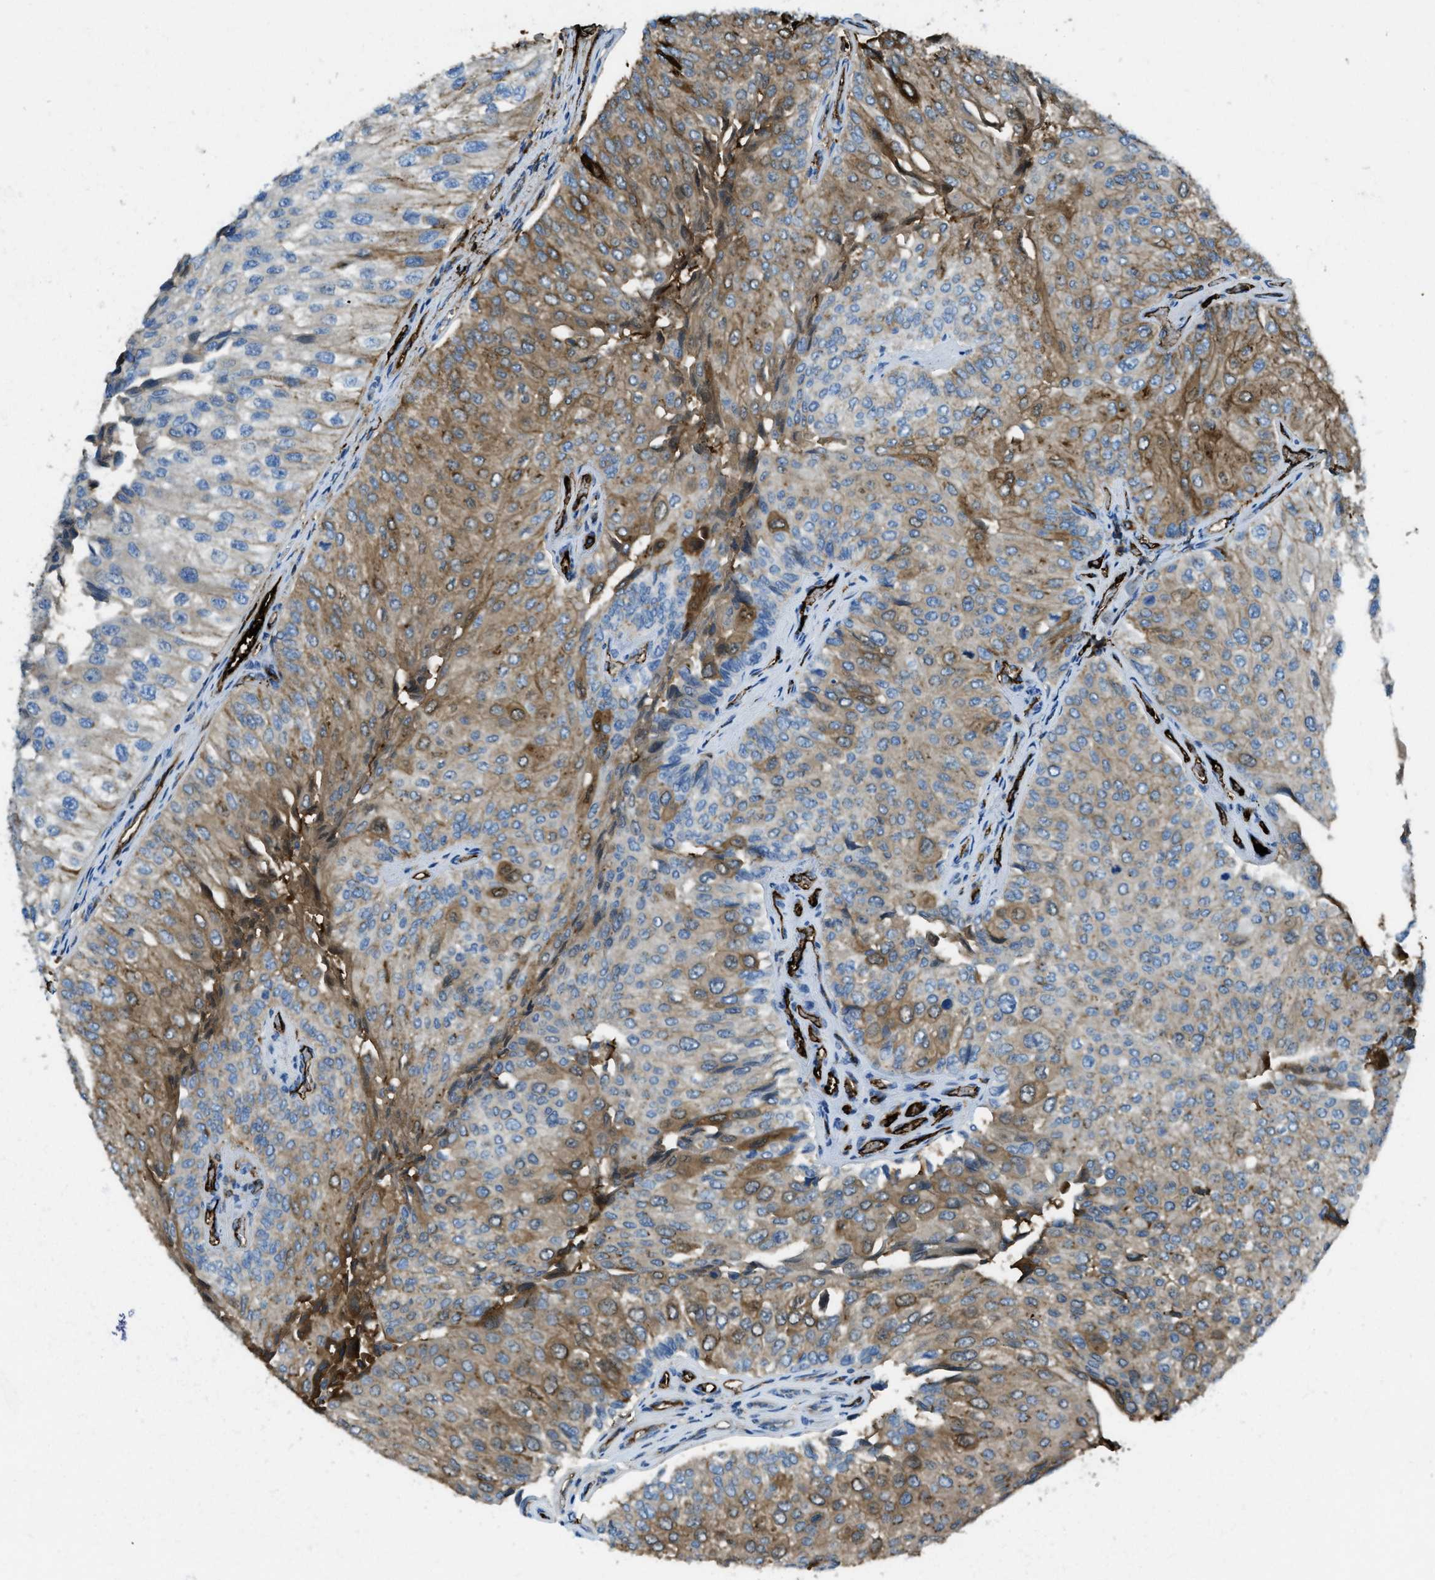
{"staining": {"intensity": "moderate", "quantity": "25%-75%", "location": "cytoplasmic/membranous"}, "tissue": "urothelial cancer", "cell_type": "Tumor cells", "image_type": "cancer", "snomed": [{"axis": "morphology", "description": "Urothelial carcinoma, High grade"}, {"axis": "topography", "description": "Kidney"}, {"axis": "topography", "description": "Urinary bladder"}], "caption": "The micrograph demonstrates staining of high-grade urothelial carcinoma, revealing moderate cytoplasmic/membranous protein positivity (brown color) within tumor cells.", "gene": "TRIM59", "patient": {"sex": "male", "age": 77}}